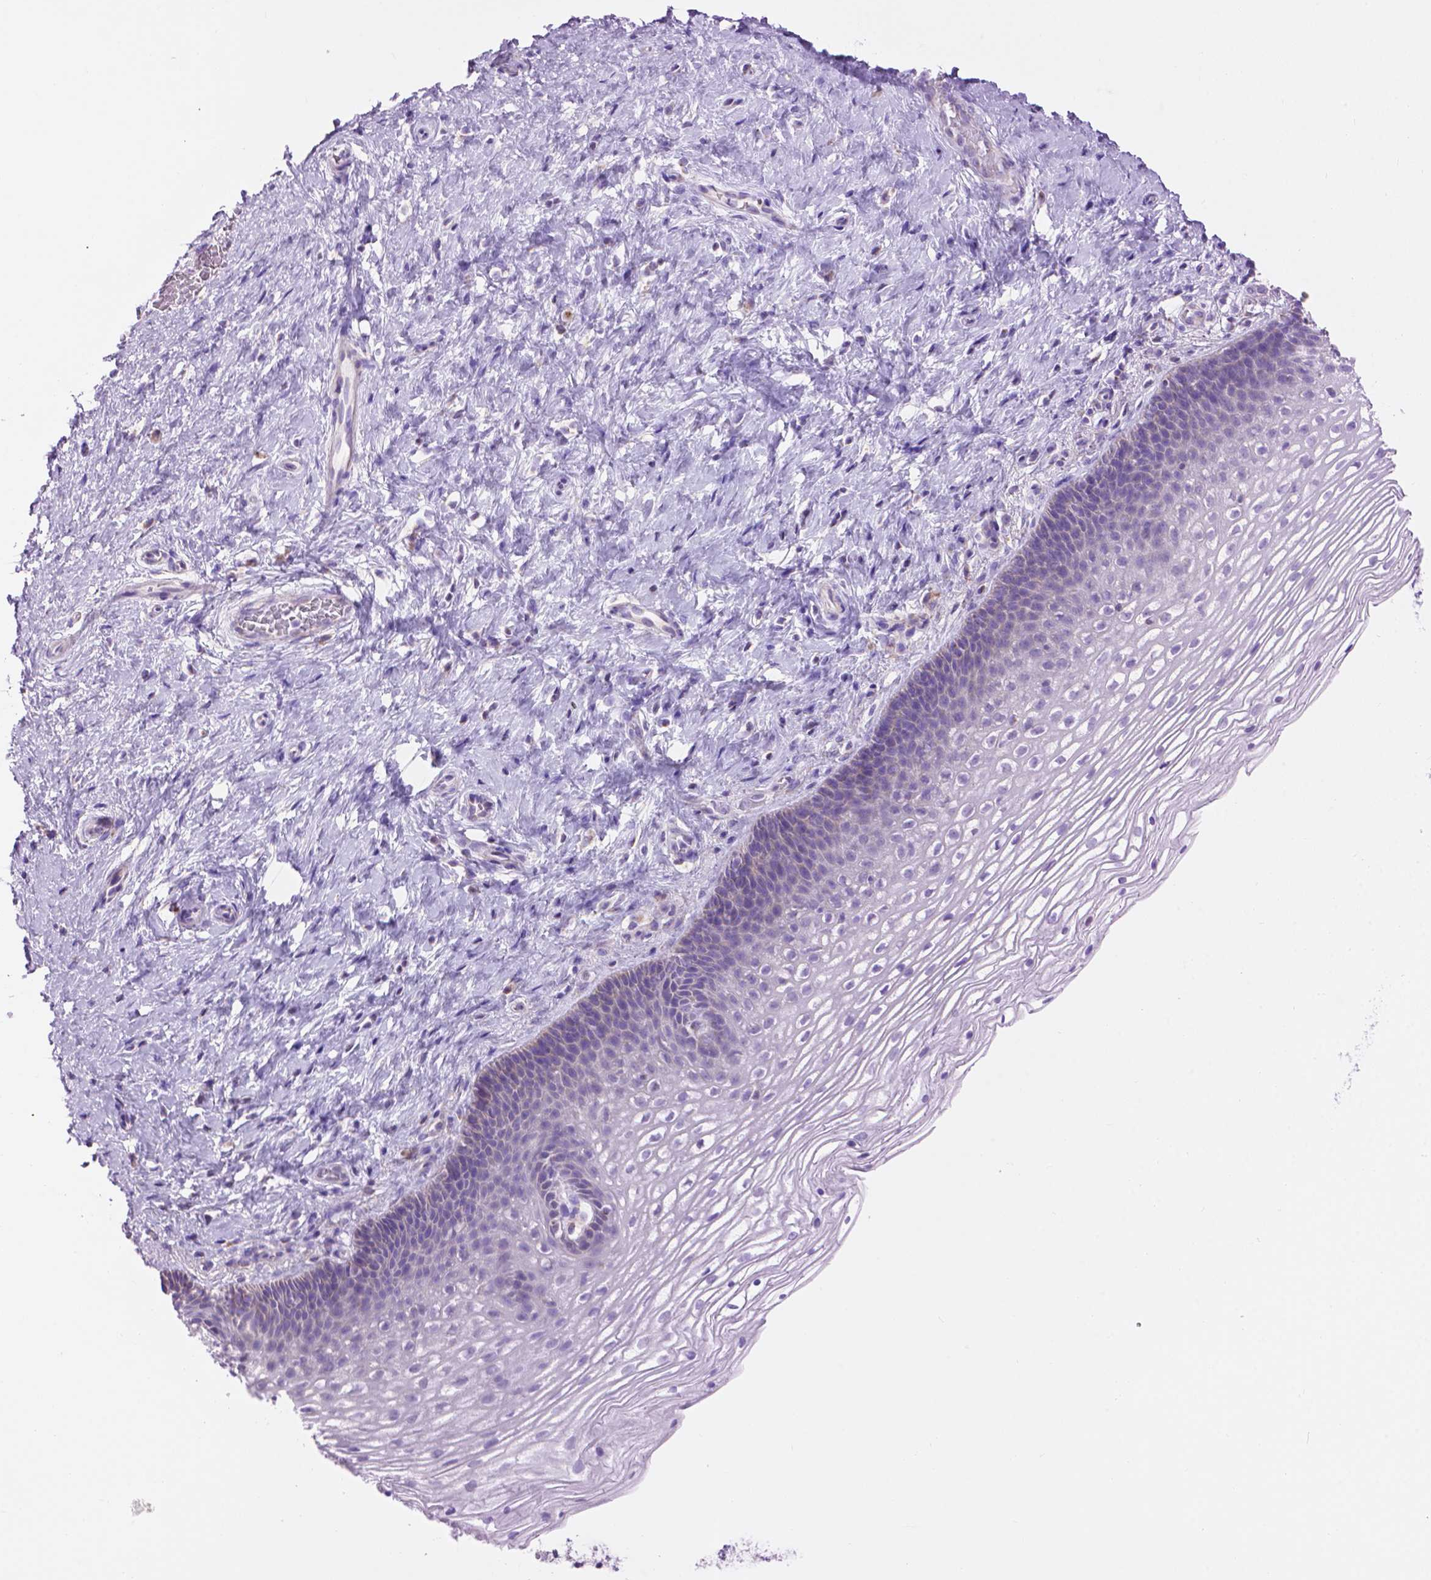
{"staining": {"intensity": "moderate", "quantity": "25%-75%", "location": "cytoplasmic/membranous"}, "tissue": "cervix", "cell_type": "Glandular cells", "image_type": "normal", "snomed": [{"axis": "morphology", "description": "Normal tissue, NOS"}, {"axis": "topography", "description": "Cervix"}], "caption": "Protein expression analysis of unremarkable cervix demonstrates moderate cytoplasmic/membranous positivity in about 25%-75% of glandular cells.", "gene": "PYCR3", "patient": {"sex": "female", "age": 34}}